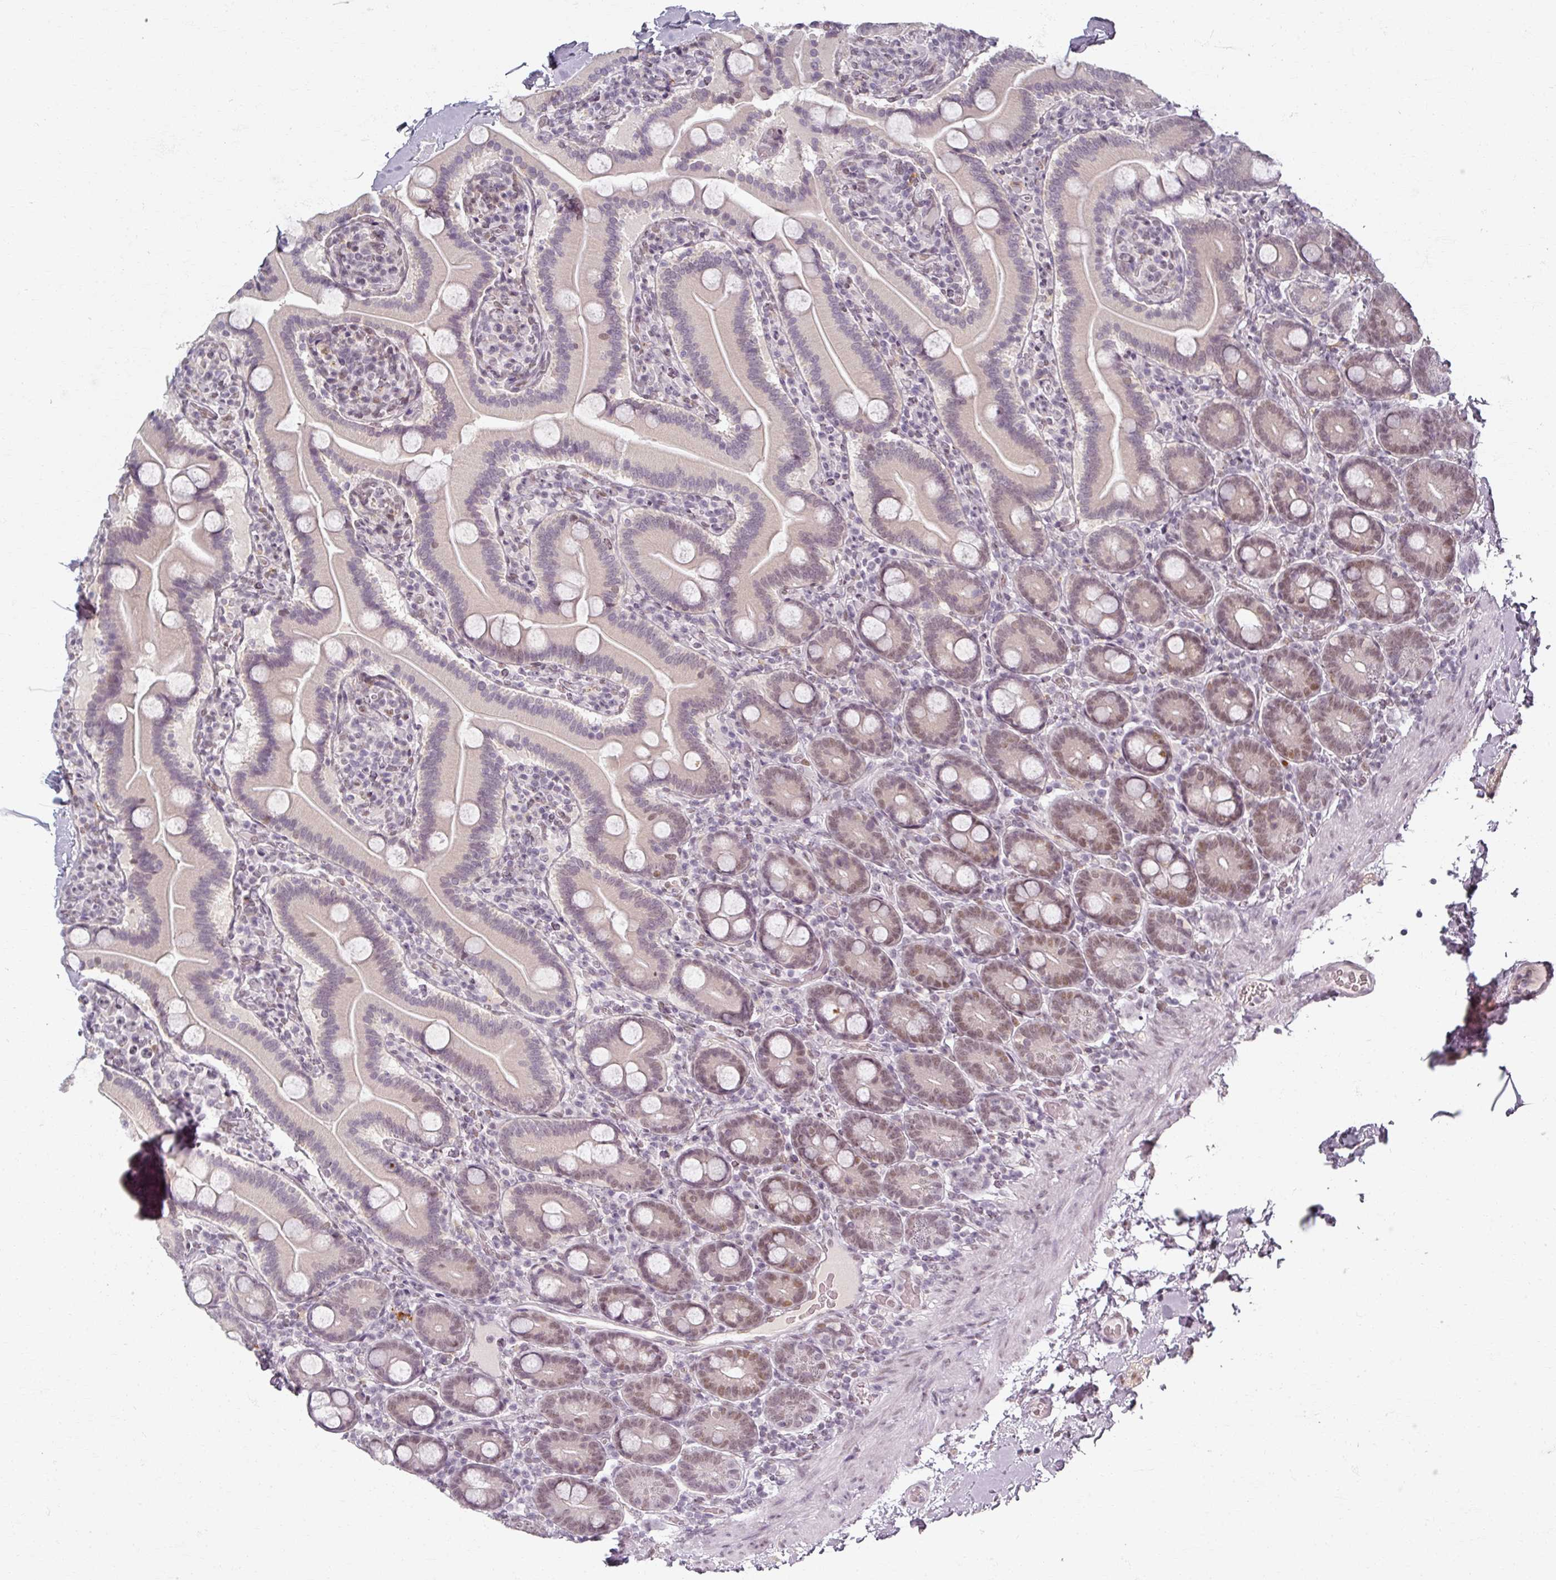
{"staining": {"intensity": "moderate", "quantity": "25%-75%", "location": "nuclear"}, "tissue": "duodenum", "cell_type": "Glandular cells", "image_type": "normal", "snomed": [{"axis": "morphology", "description": "Normal tissue, NOS"}, {"axis": "topography", "description": "Duodenum"}], "caption": "Moderate nuclear staining for a protein is present in approximately 25%-75% of glandular cells of benign duodenum using IHC.", "gene": "RIPOR3", "patient": {"sex": "male", "age": 55}}